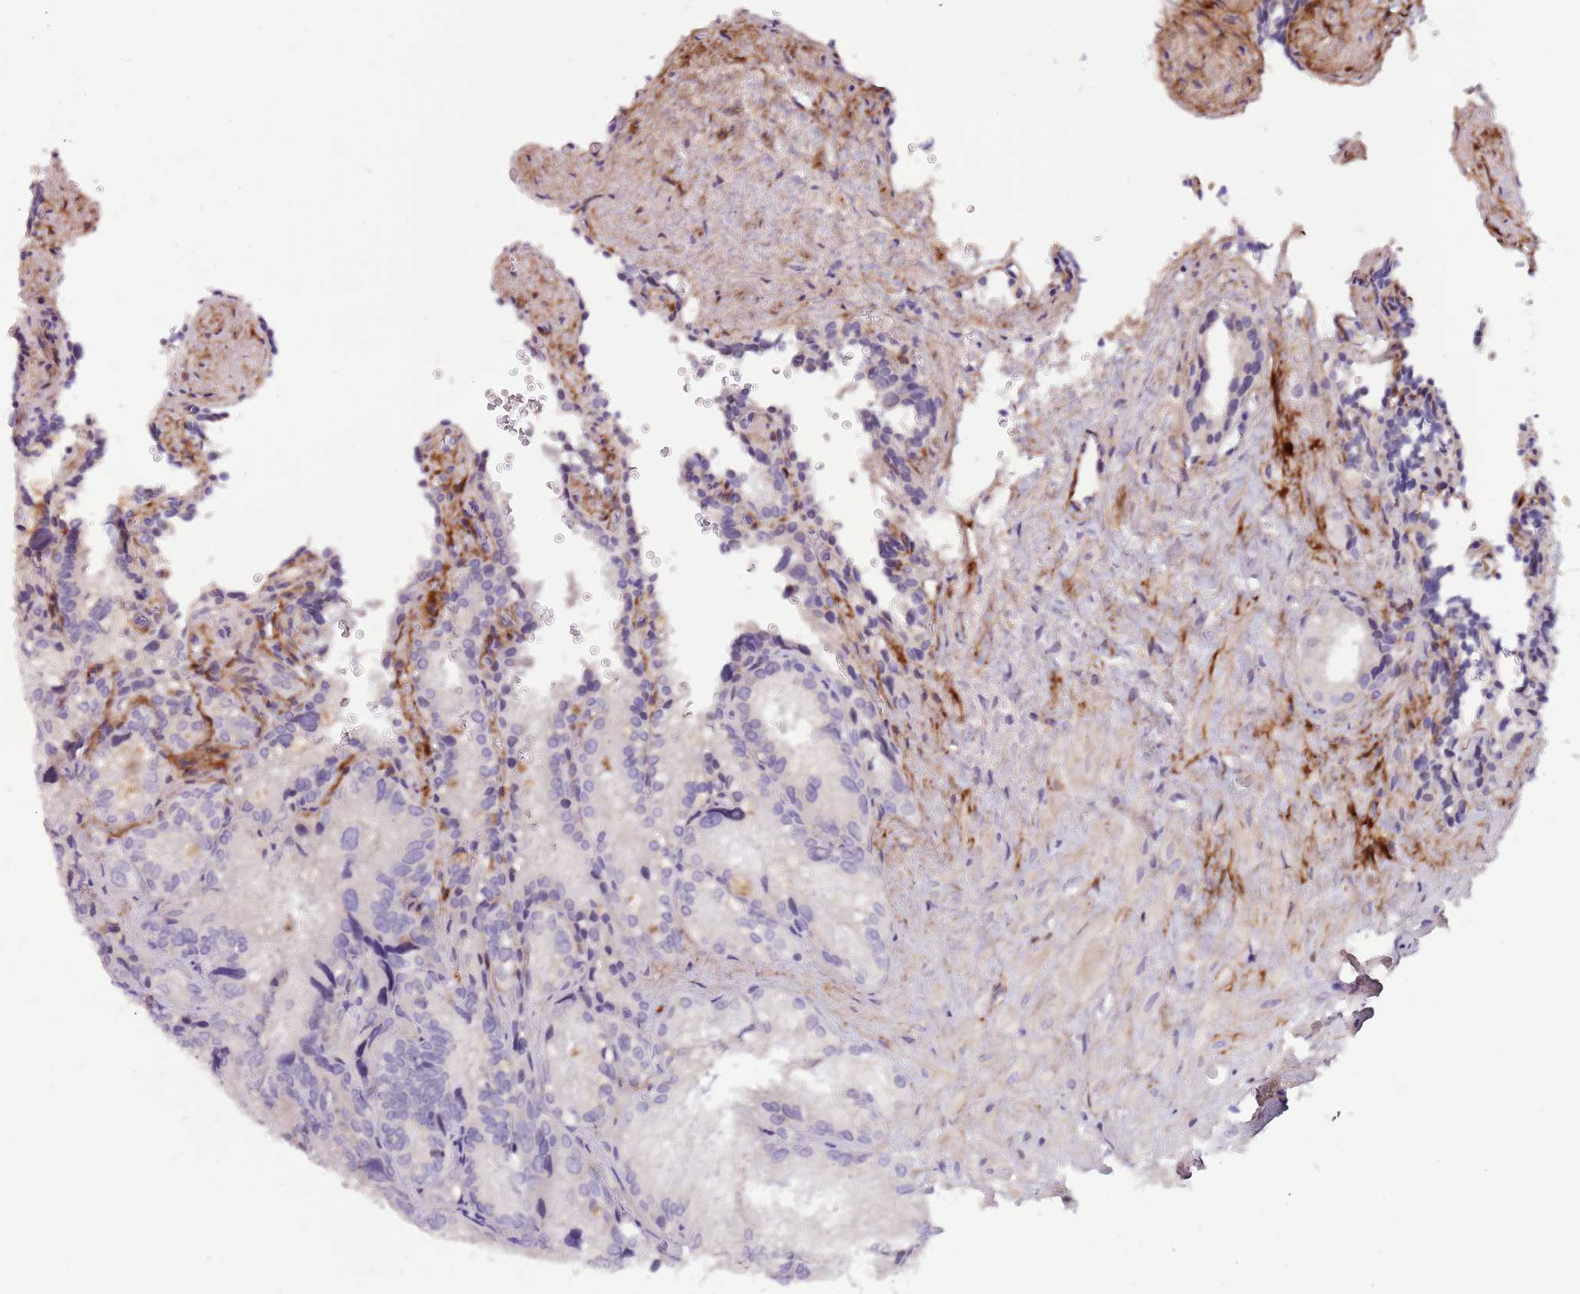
{"staining": {"intensity": "negative", "quantity": "none", "location": "none"}, "tissue": "seminal vesicle", "cell_type": "Glandular cells", "image_type": "normal", "snomed": [{"axis": "morphology", "description": "Normal tissue, NOS"}, {"axis": "topography", "description": "Seminal veicle"}], "caption": "High magnification brightfield microscopy of normal seminal vesicle stained with DAB (brown) and counterstained with hematoxylin (blue): glandular cells show no significant staining. (Brightfield microscopy of DAB (3,3'-diaminobenzidine) IHC at high magnification).", "gene": "NKX2", "patient": {"sex": "male", "age": 62}}